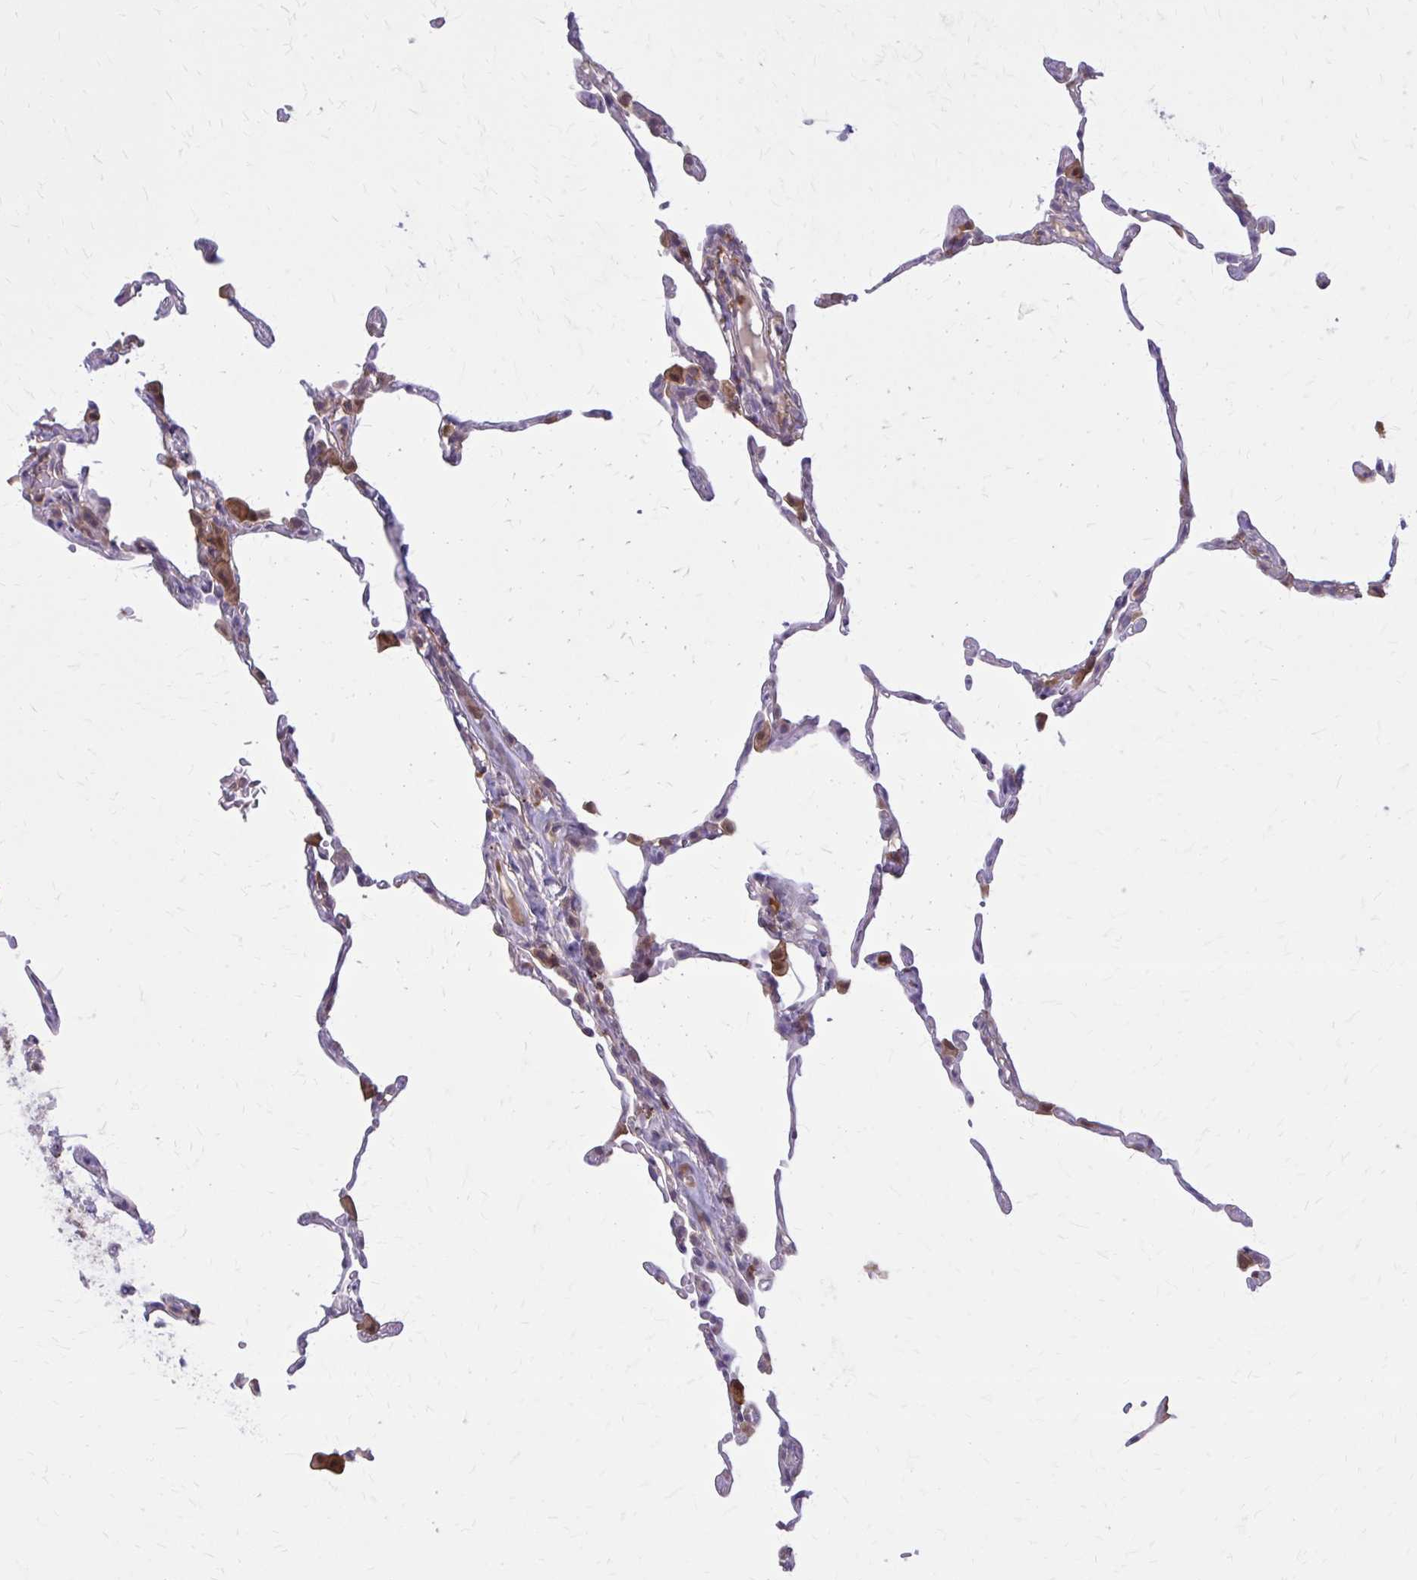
{"staining": {"intensity": "moderate", "quantity": "25%-75%", "location": "cytoplasmic/membranous"}, "tissue": "lung", "cell_type": "Alveolar cells", "image_type": "normal", "snomed": [{"axis": "morphology", "description": "Normal tissue, NOS"}, {"axis": "topography", "description": "Lung"}], "caption": "Unremarkable lung shows moderate cytoplasmic/membranous positivity in approximately 25%-75% of alveolar cells.", "gene": "NRBF2", "patient": {"sex": "female", "age": 57}}